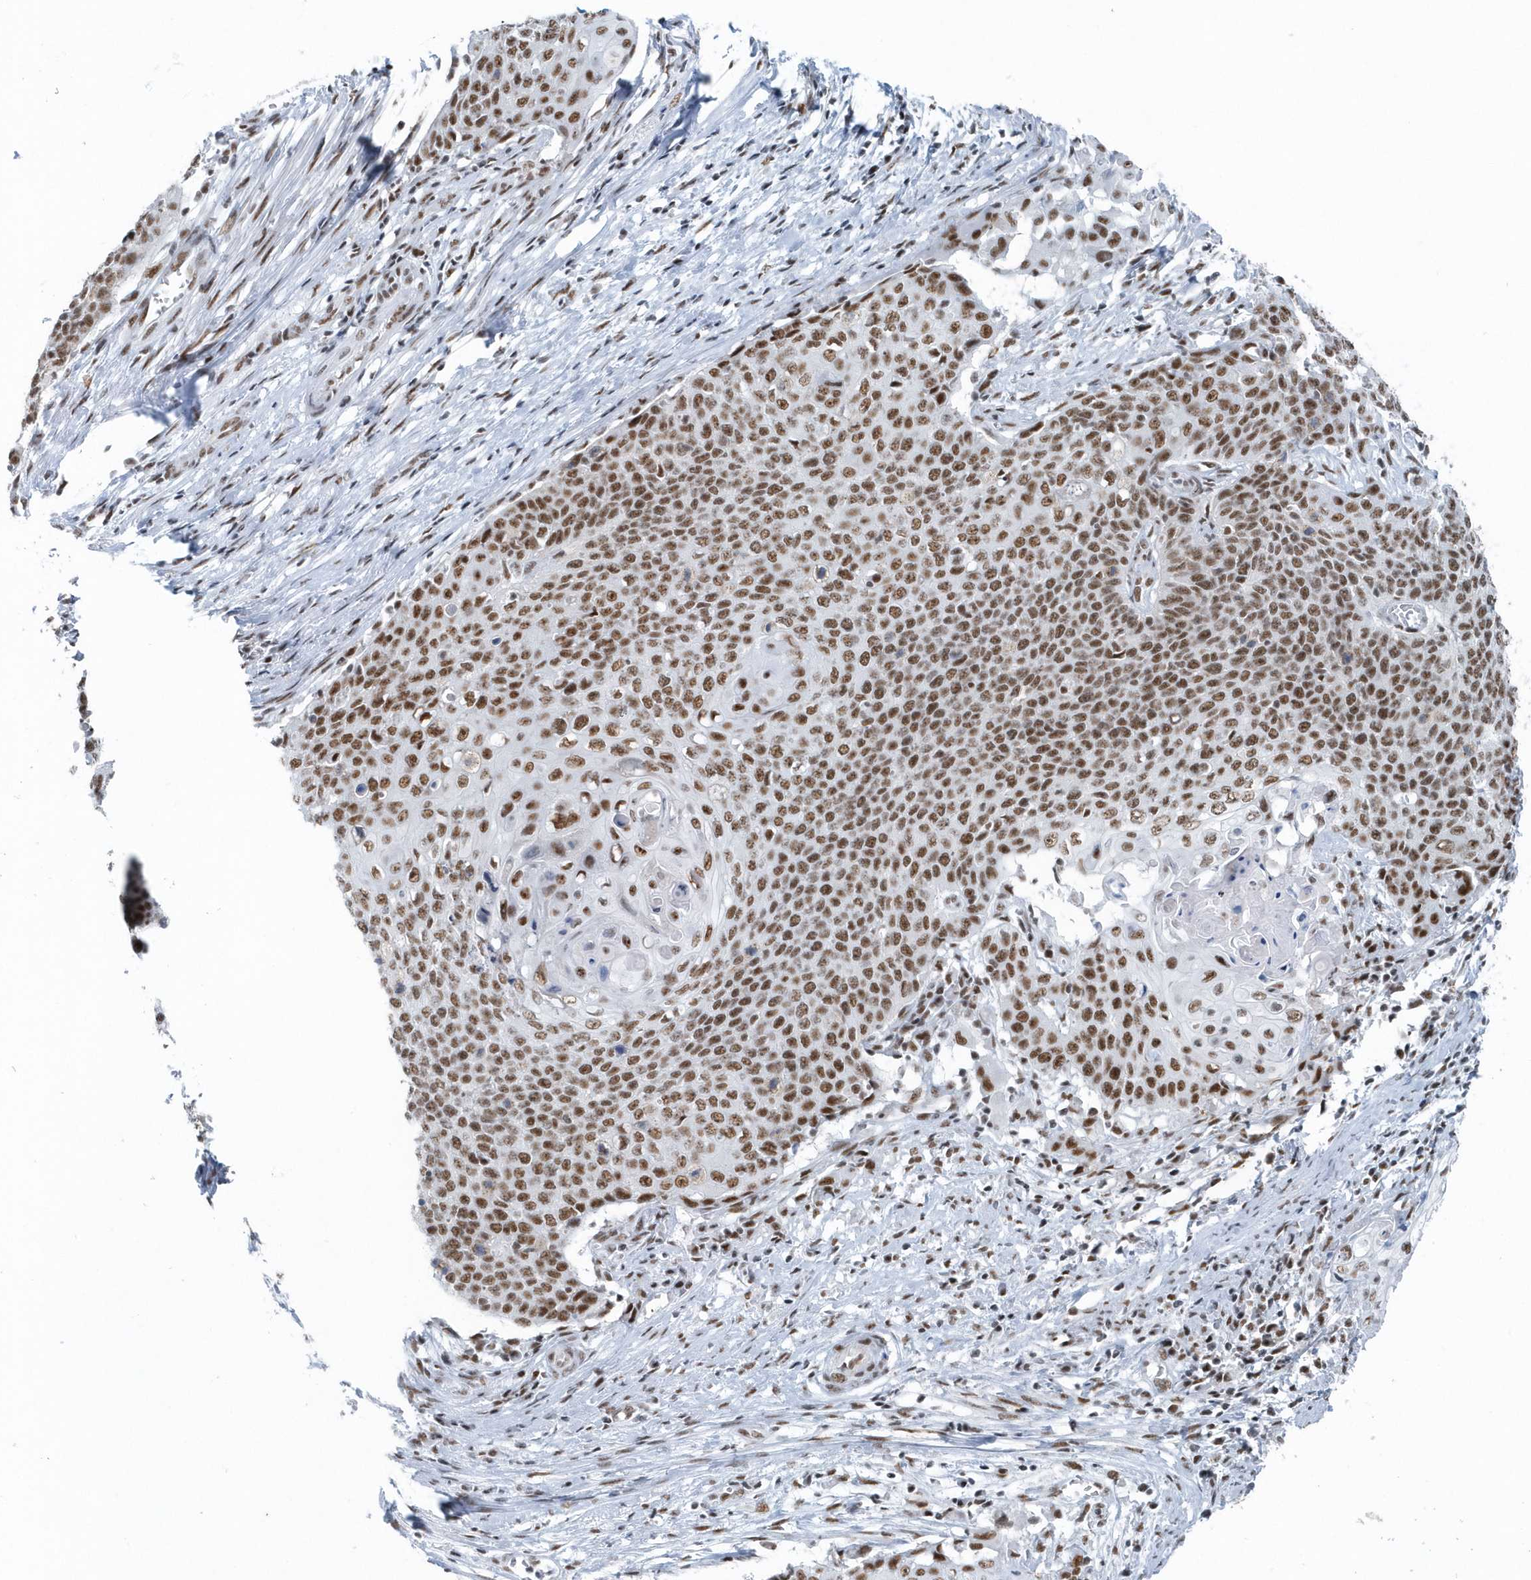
{"staining": {"intensity": "strong", "quantity": ">75%", "location": "nuclear"}, "tissue": "cervical cancer", "cell_type": "Tumor cells", "image_type": "cancer", "snomed": [{"axis": "morphology", "description": "Squamous cell carcinoma, NOS"}, {"axis": "topography", "description": "Cervix"}], "caption": "Immunohistochemical staining of cervical cancer shows high levels of strong nuclear staining in approximately >75% of tumor cells.", "gene": "FIP1L1", "patient": {"sex": "female", "age": 39}}